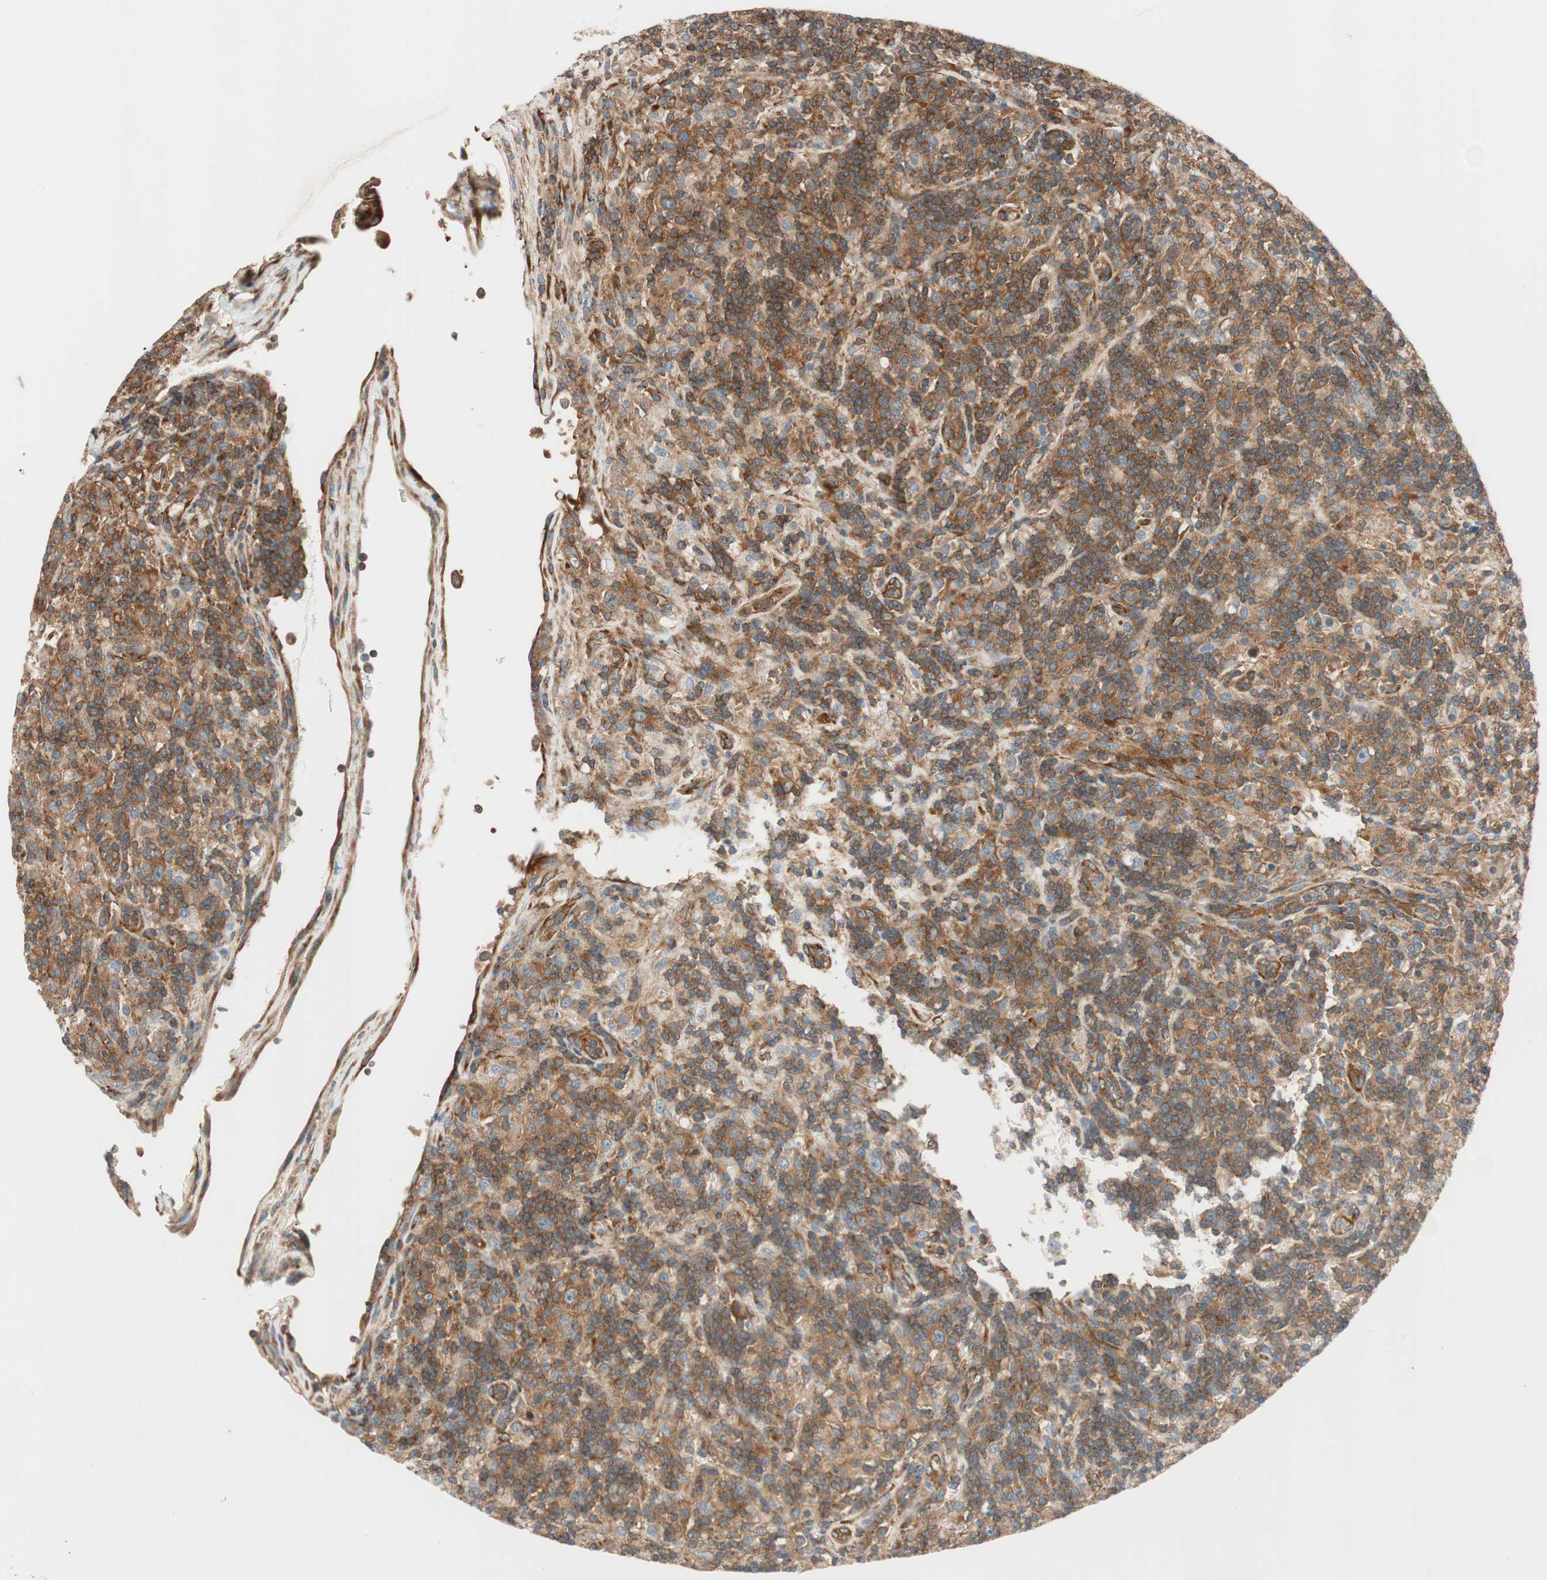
{"staining": {"intensity": "strong", "quantity": ">75%", "location": "cytoplasmic/membranous"}, "tissue": "lymphoma", "cell_type": "Tumor cells", "image_type": "cancer", "snomed": [{"axis": "morphology", "description": "Hodgkin's disease, NOS"}, {"axis": "topography", "description": "Lymph node"}], "caption": "Immunohistochemical staining of human Hodgkin's disease displays strong cytoplasmic/membranous protein expression in about >75% of tumor cells. (DAB (3,3'-diaminobenzidine) IHC with brightfield microscopy, high magnification).", "gene": "WASL", "patient": {"sex": "male", "age": 70}}